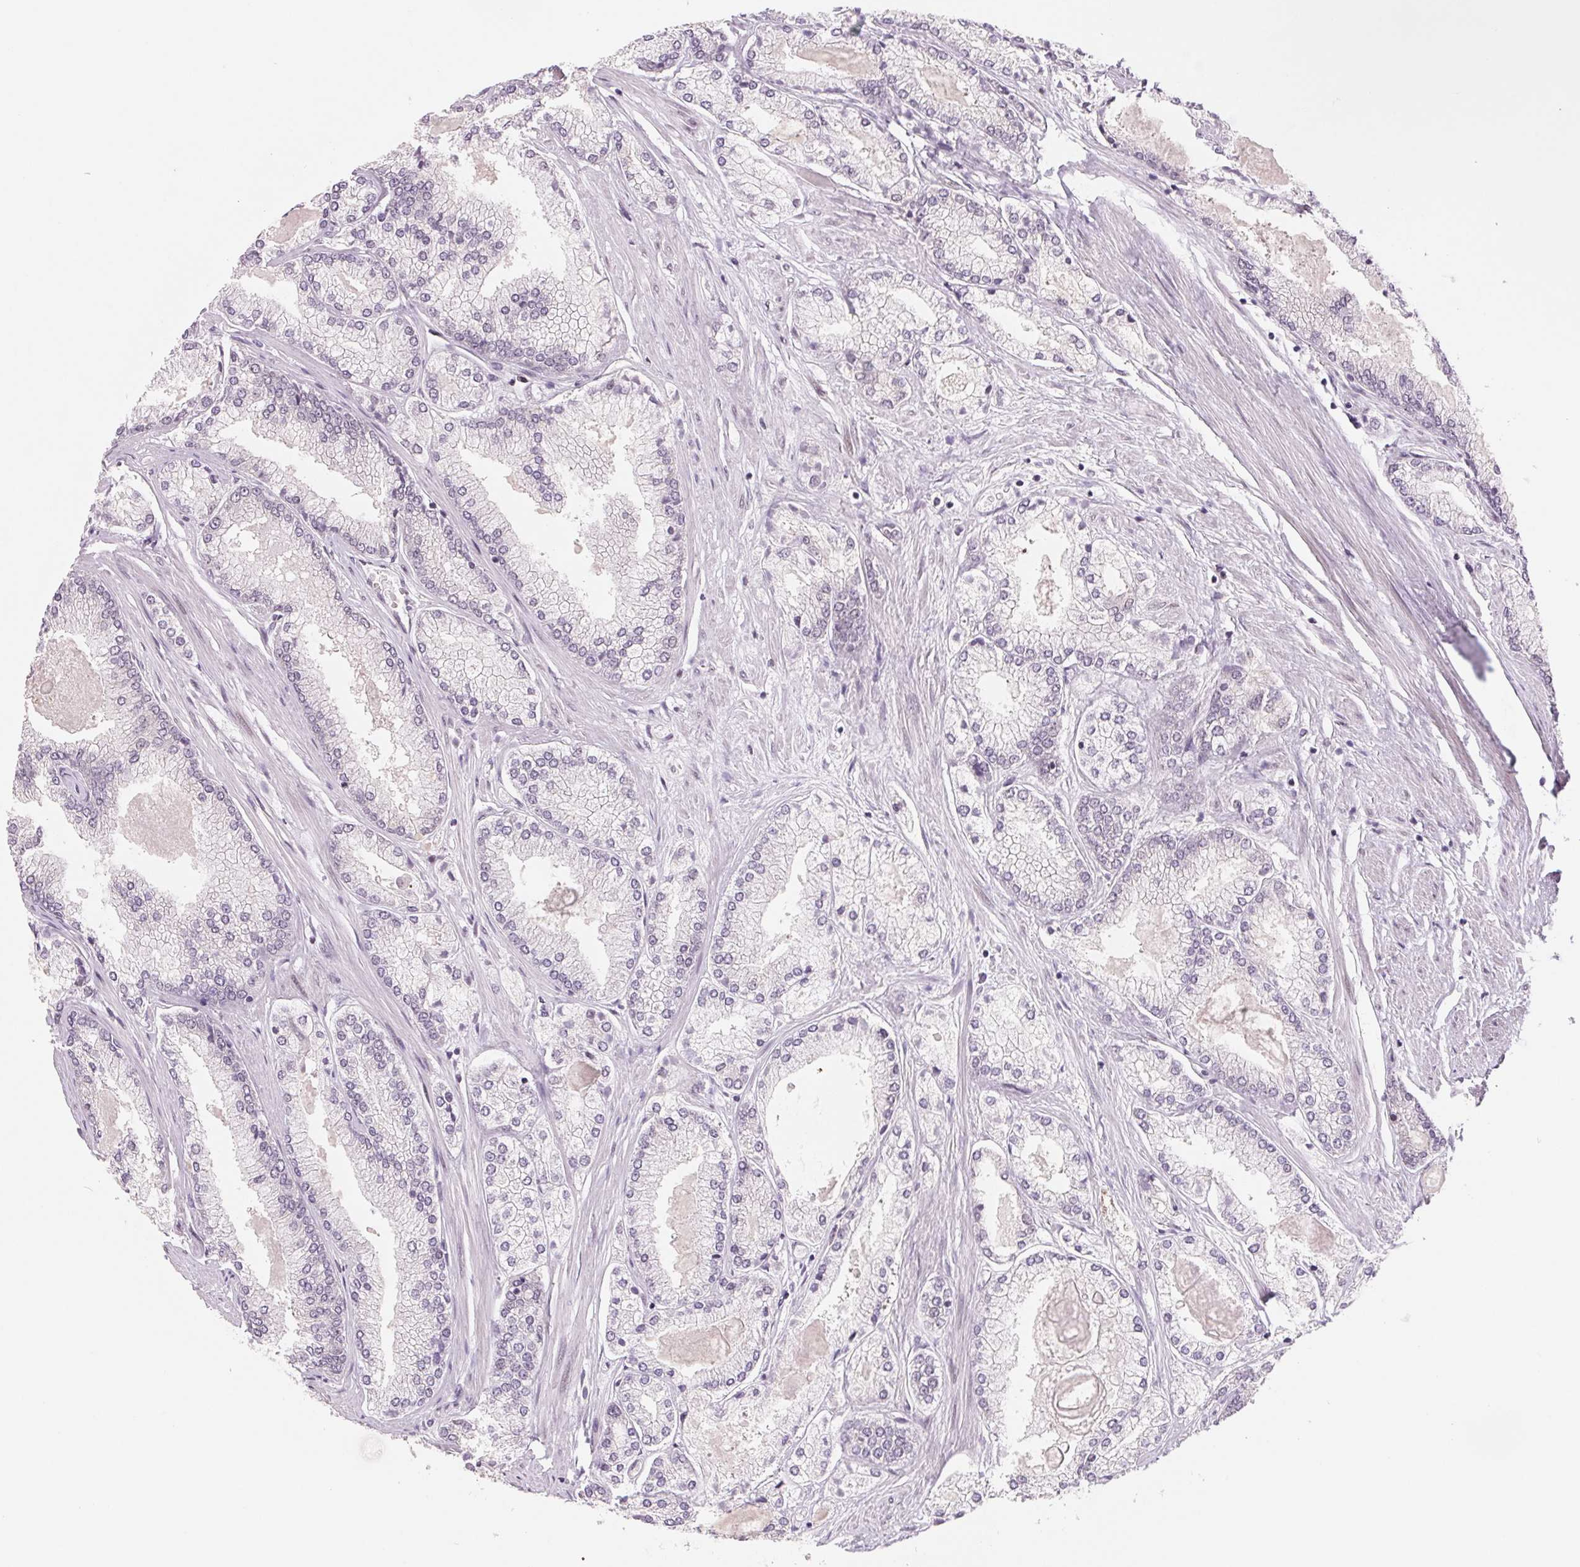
{"staining": {"intensity": "negative", "quantity": "none", "location": "none"}, "tissue": "prostate cancer", "cell_type": "Tumor cells", "image_type": "cancer", "snomed": [{"axis": "morphology", "description": "Adenocarcinoma, High grade"}, {"axis": "topography", "description": "Prostate"}], "caption": "This is a histopathology image of immunohistochemistry (IHC) staining of high-grade adenocarcinoma (prostate), which shows no staining in tumor cells.", "gene": "DNAJB6", "patient": {"sex": "male", "age": 68}}